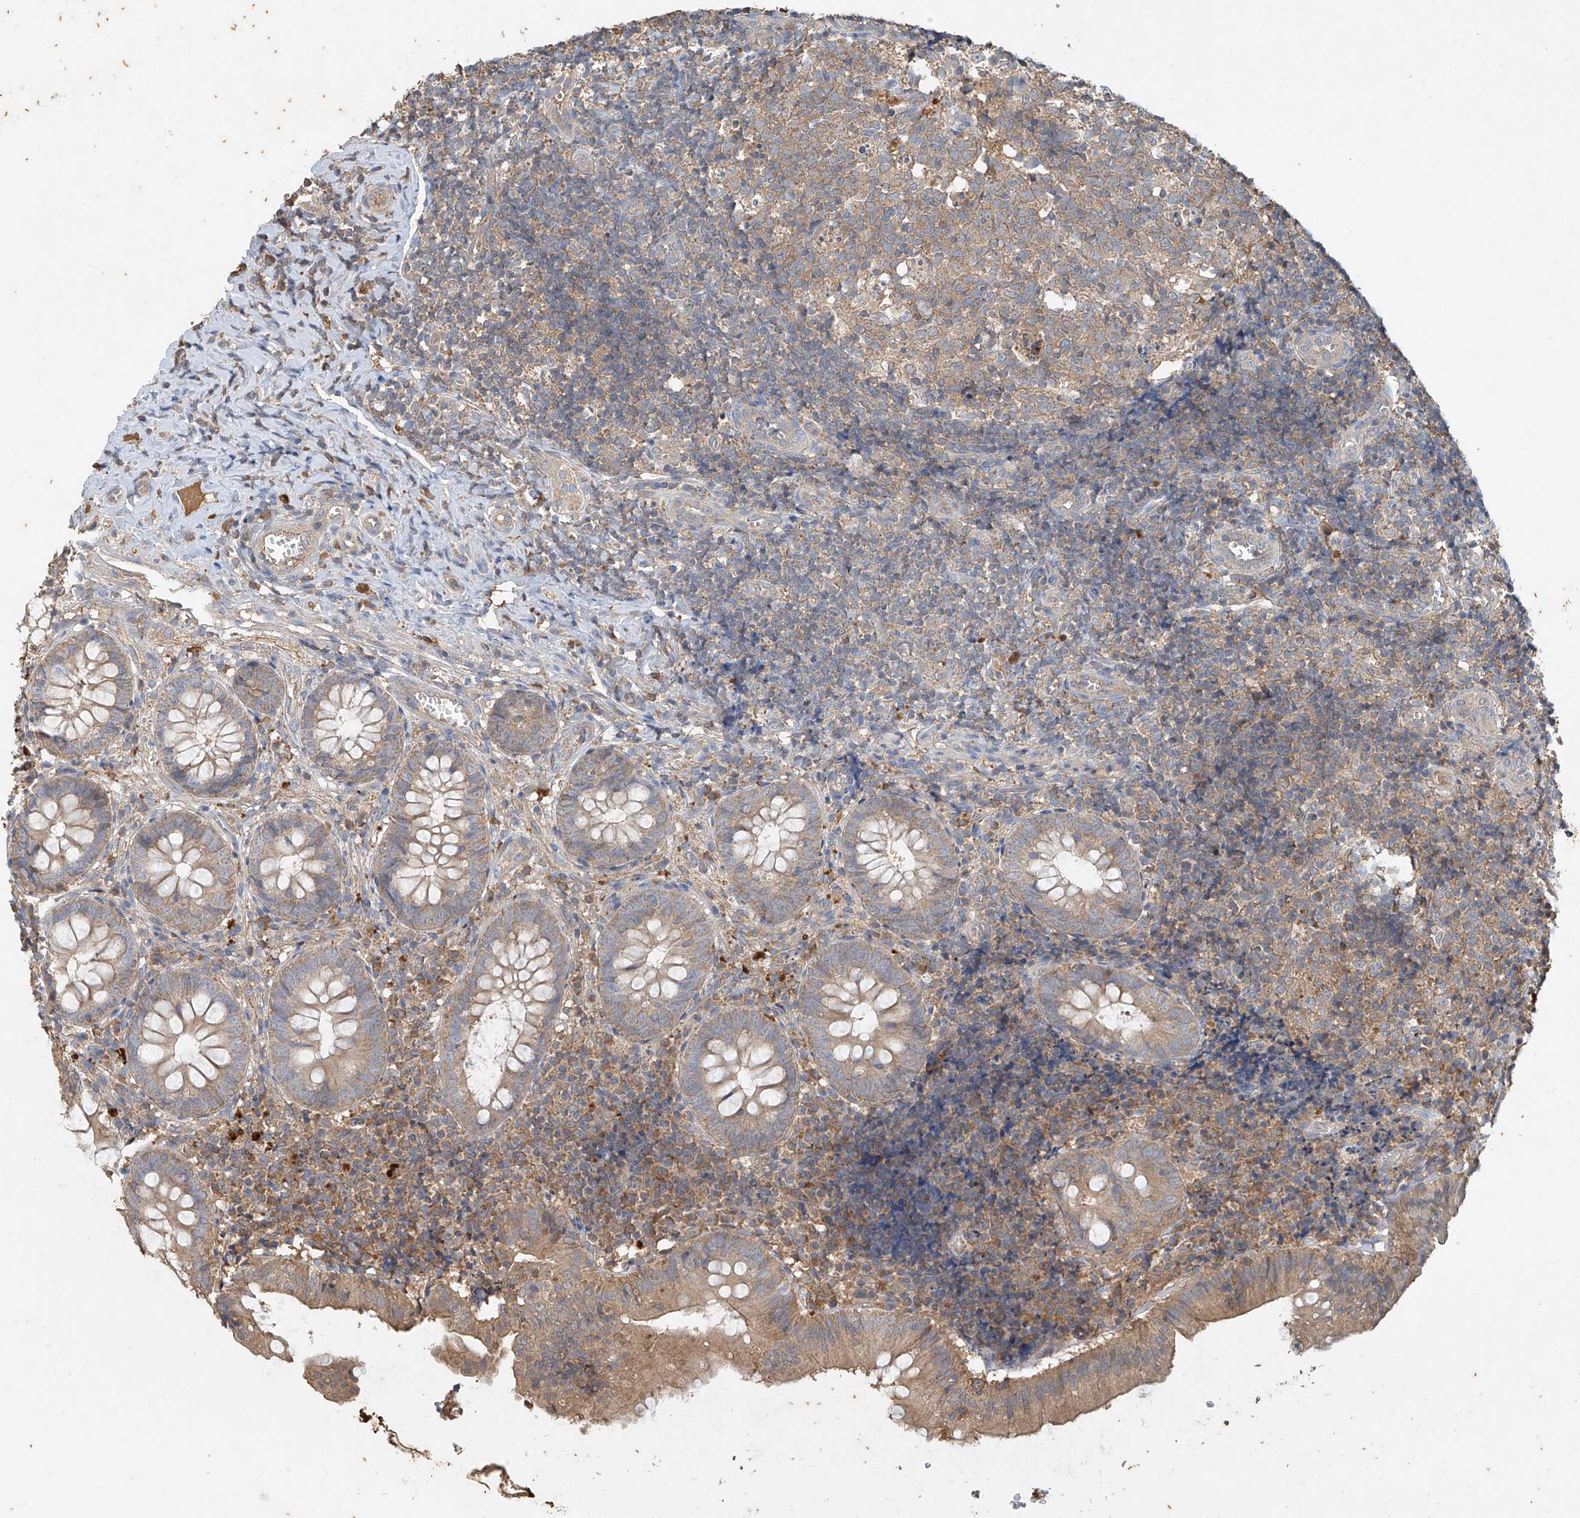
{"staining": {"intensity": "weak", "quantity": ">75%", "location": "cytoplasmic/membranous"}, "tissue": "appendix", "cell_type": "Glandular cells", "image_type": "normal", "snomed": [{"axis": "morphology", "description": "Normal tissue, NOS"}, {"axis": "topography", "description": "Appendix"}], "caption": "Glandular cells display weak cytoplasmic/membranous staining in approximately >75% of cells in unremarkable appendix.", "gene": "GNB1L", "patient": {"sex": "male", "age": 8}}